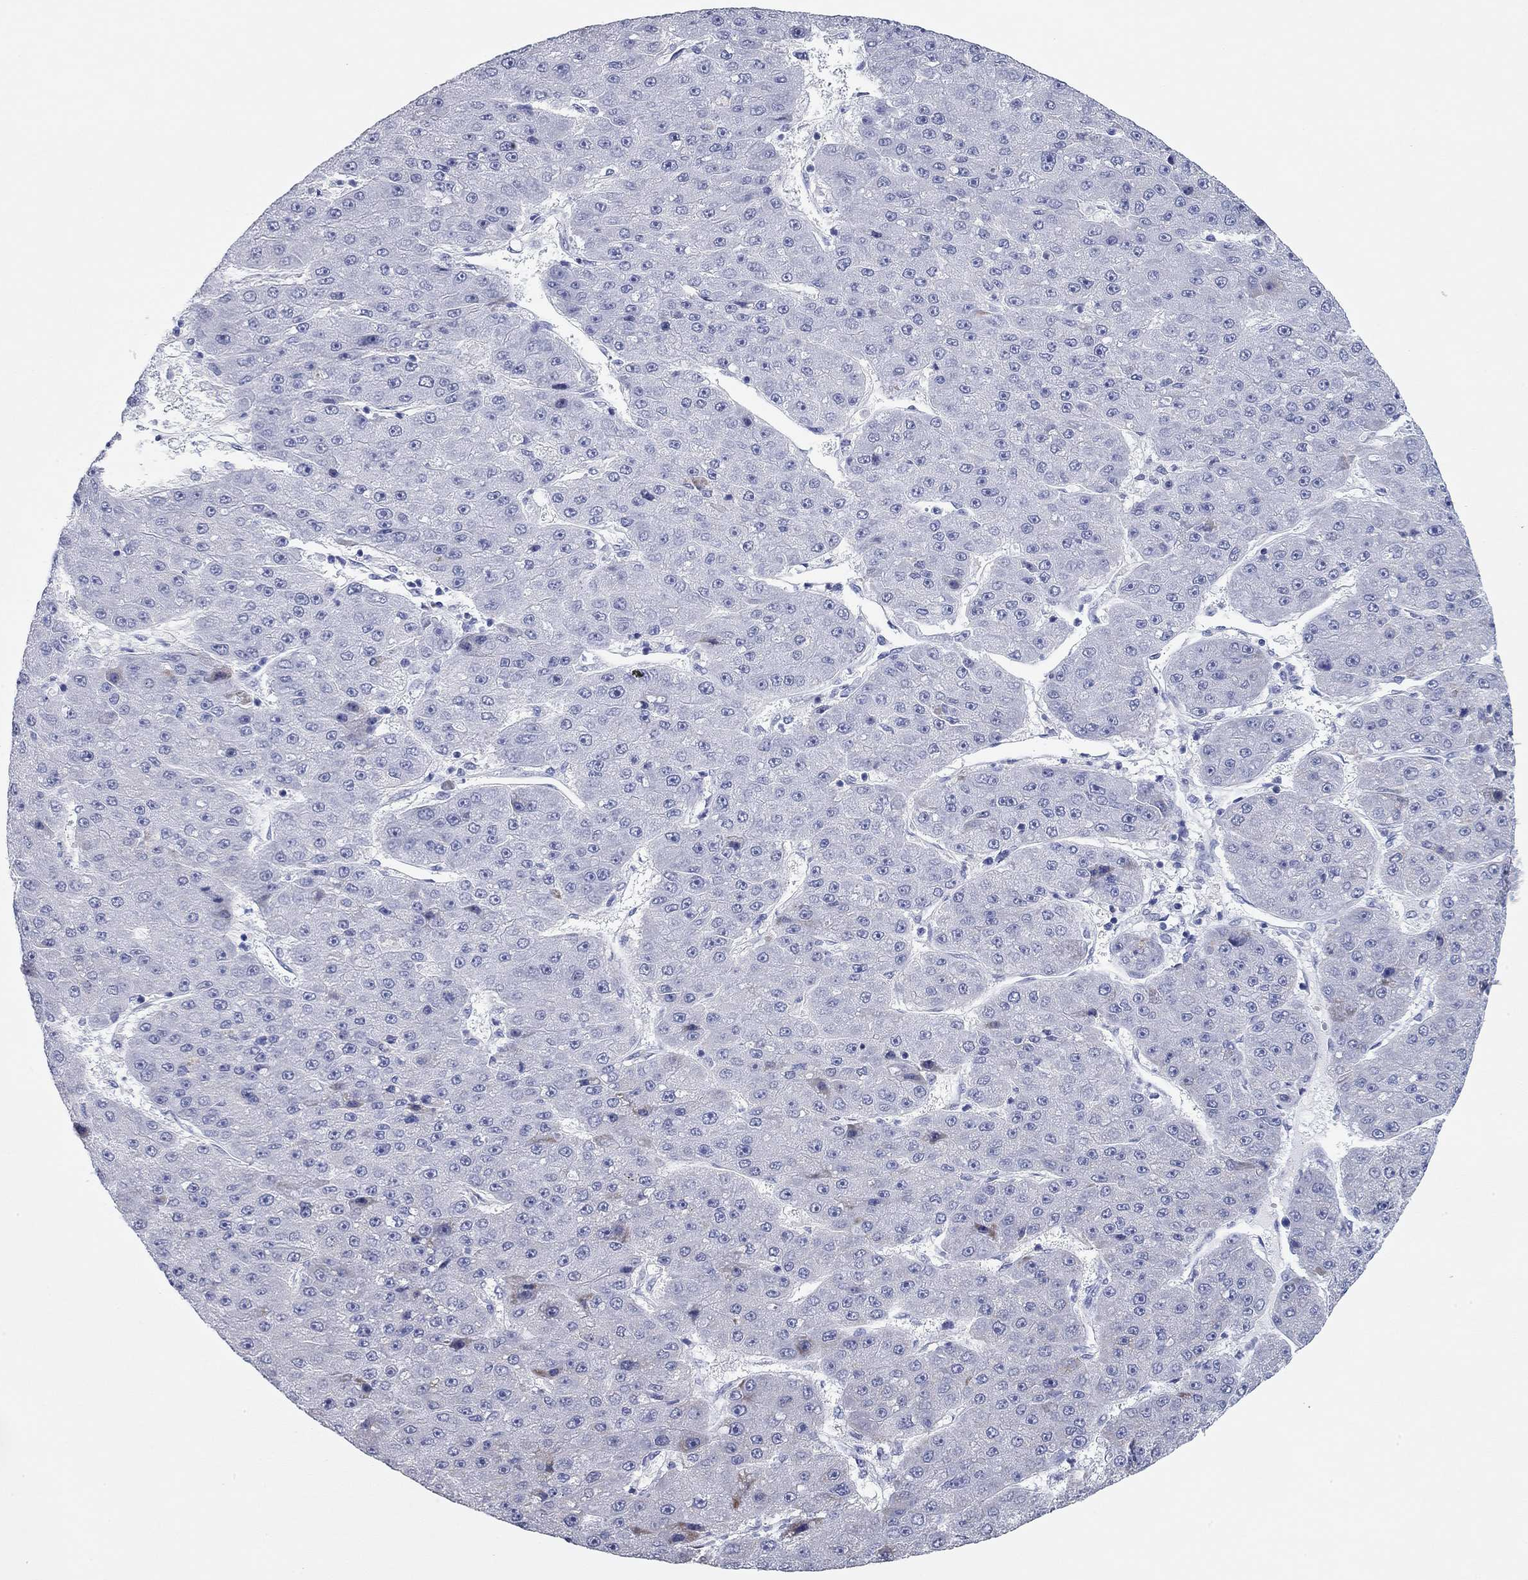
{"staining": {"intensity": "negative", "quantity": "none", "location": "none"}, "tissue": "liver cancer", "cell_type": "Tumor cells", "image_type": "cancer", "snomed": [{"axis": "morphology", "description": "Carcinoma, Hepatocellular, NOS"}, {"axis": "topography", "description": "Liver"}], "caption": "Photomicrograph shows no significant protein staining in tumor cells of liver hepatocellular carcinoma.", "gene": "CHI3L2", "patient": {"sex": "male", "age": 67}}